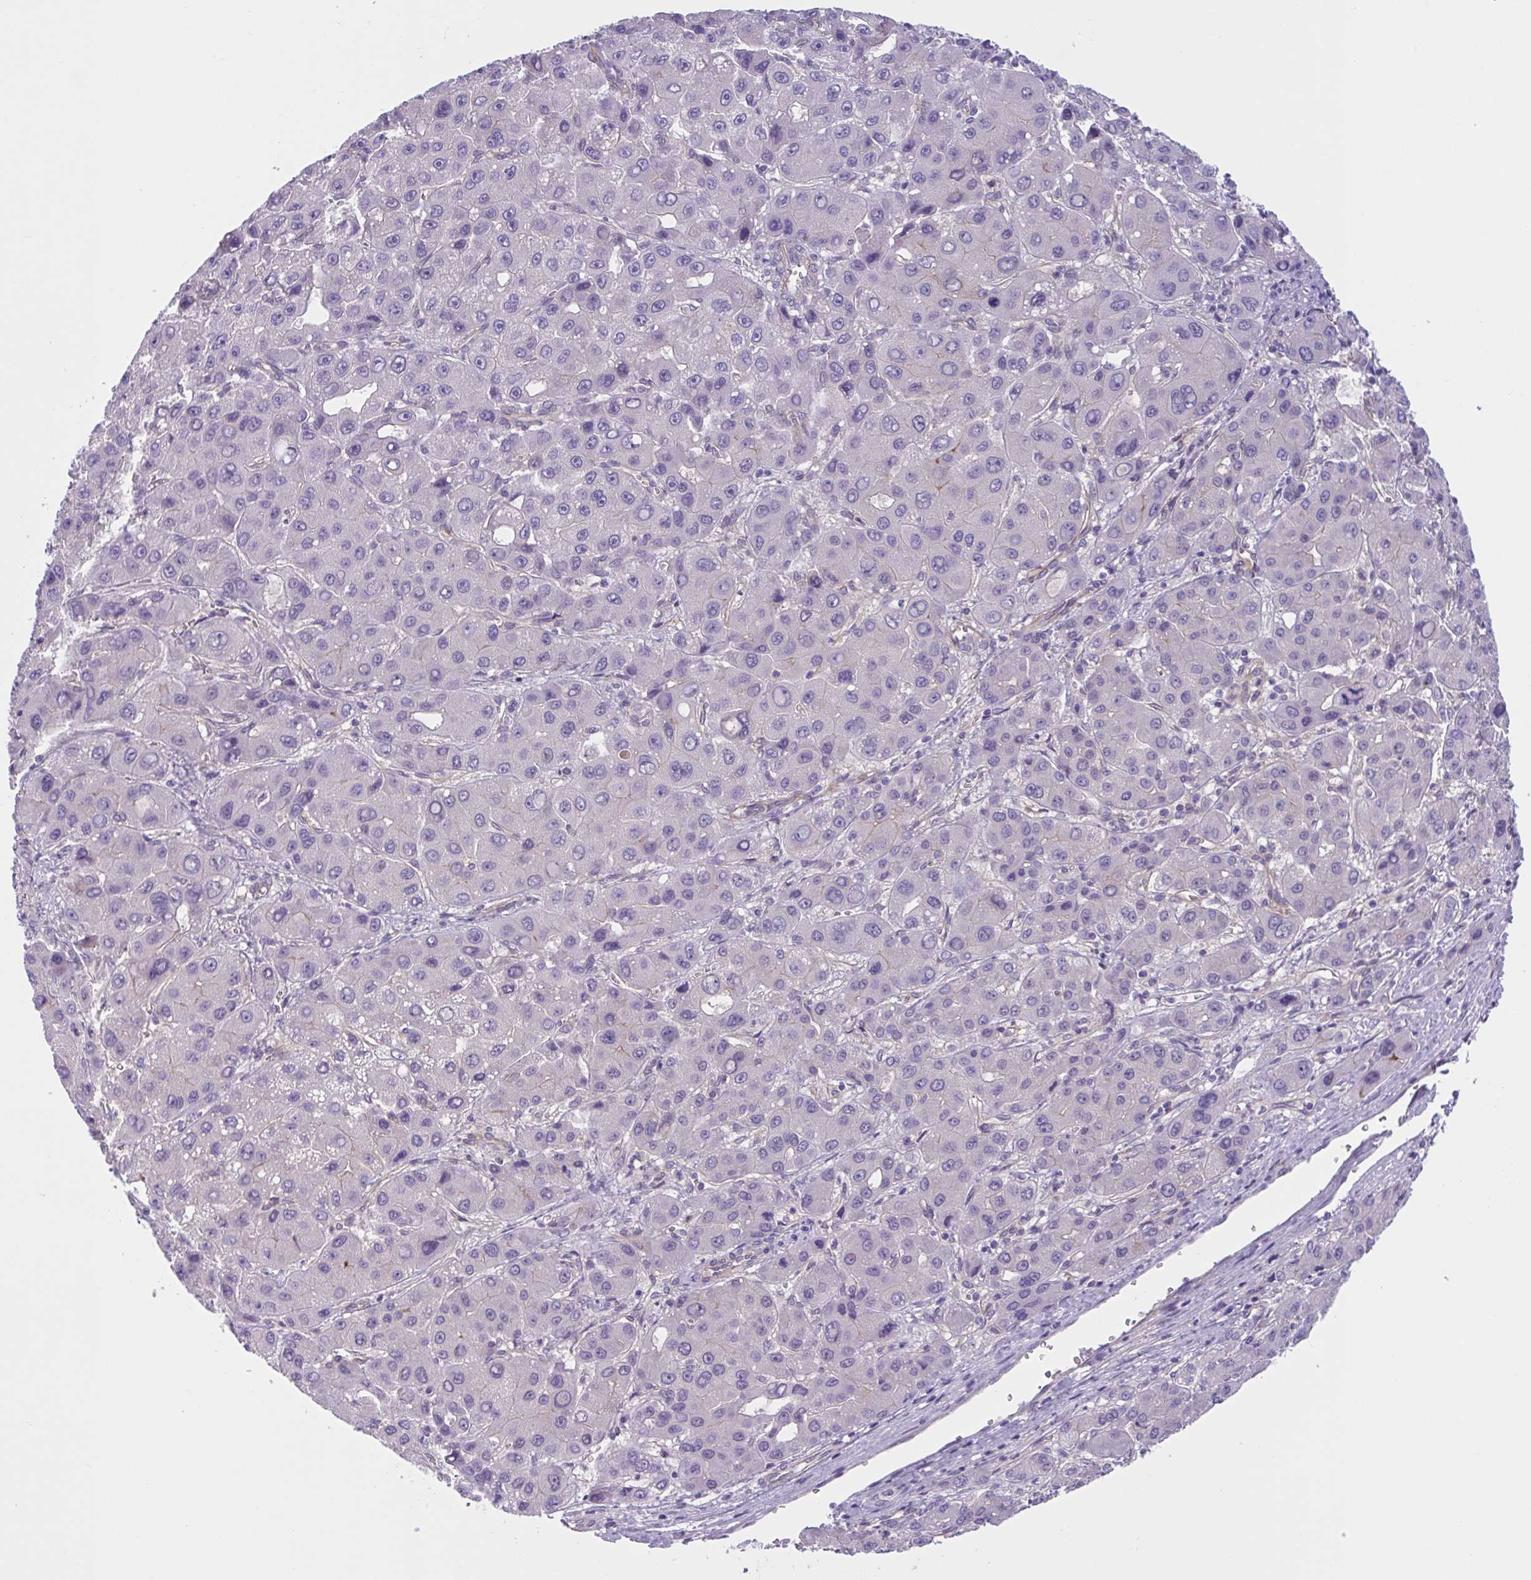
{"staining": {"intensity": "moderate", "quantity": "<25%", "location": "cytoplasmic/membranous"}, "tissue": "liver cancer", "cell_type": "Tumor cells", "image_type": "cancer", "snomed": [{"axis": "morphology", "description": "Carcinoma, Hepatocellular, NOS"}, {"axis": "topography", "description": "Liver"}], "caption": "A low amount of moderate cytoplasmic/membranous staining is appreciated in about <25% of tumor cells in liver hepatocellular carcinoma tissue.", "gene": "TTC7B", "patient": {"sex": "male", "age": 55}}